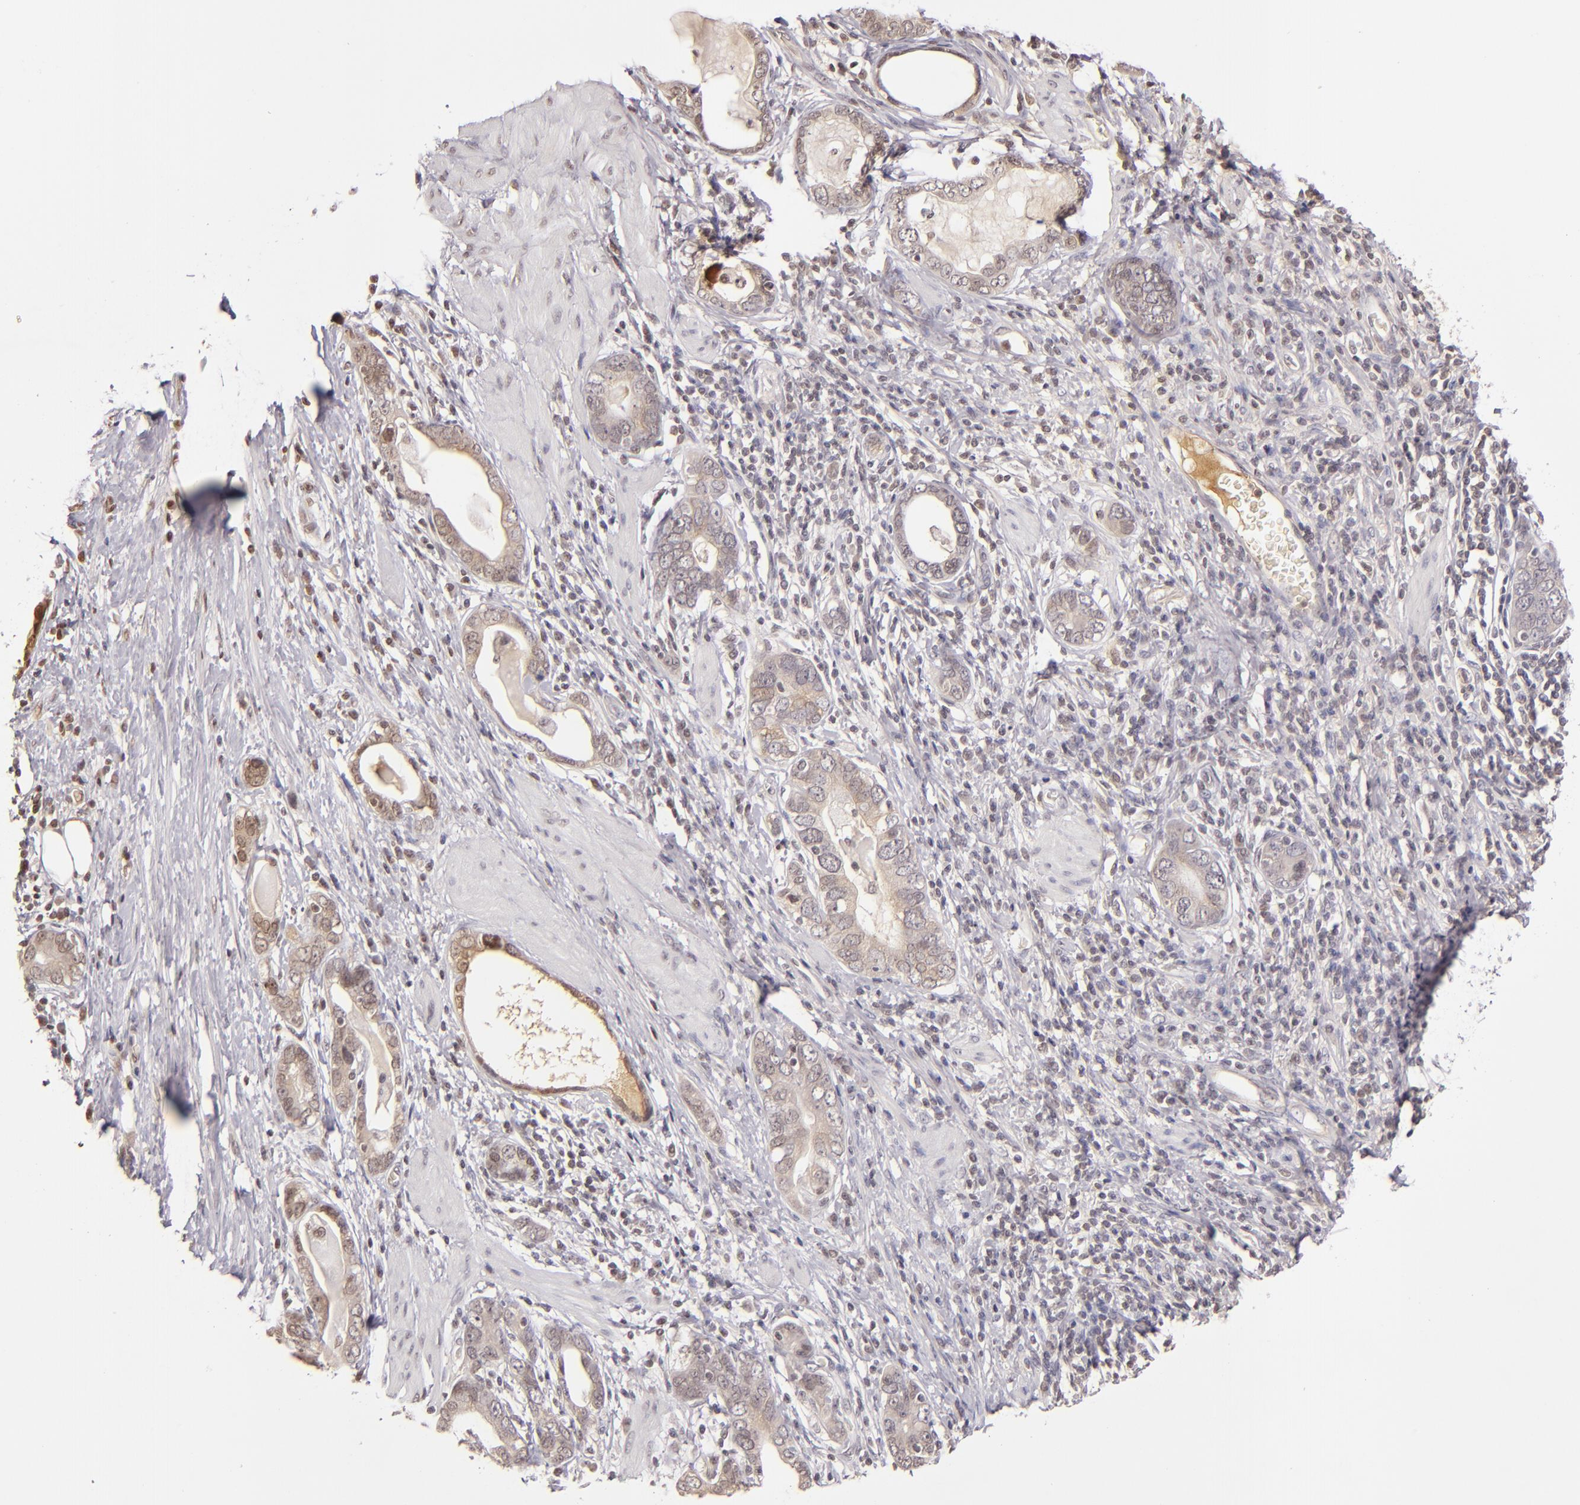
{"staining": {"intensity": "weak", "quantity": ">75%", "location": "cytoplasmic/membranous"}, "tissue": "stomach cancer", "cell_type": "Tumor cells", "image_type": "cancer", "snomed": [{"axis": "morphology", "description": "Adenocarcinoma, NOS"}, {"axis": "topography", "description": "Stomach, lower"}], "caption": "About >75% of tumor cells in adenocarcinoma (stomach) exhibit weak cytoplasmic/membranous protein expression as visualized by brown immunohistochemical staining.", "gene": "LRG1", "patient": {"sex": "female", "age": 93}}